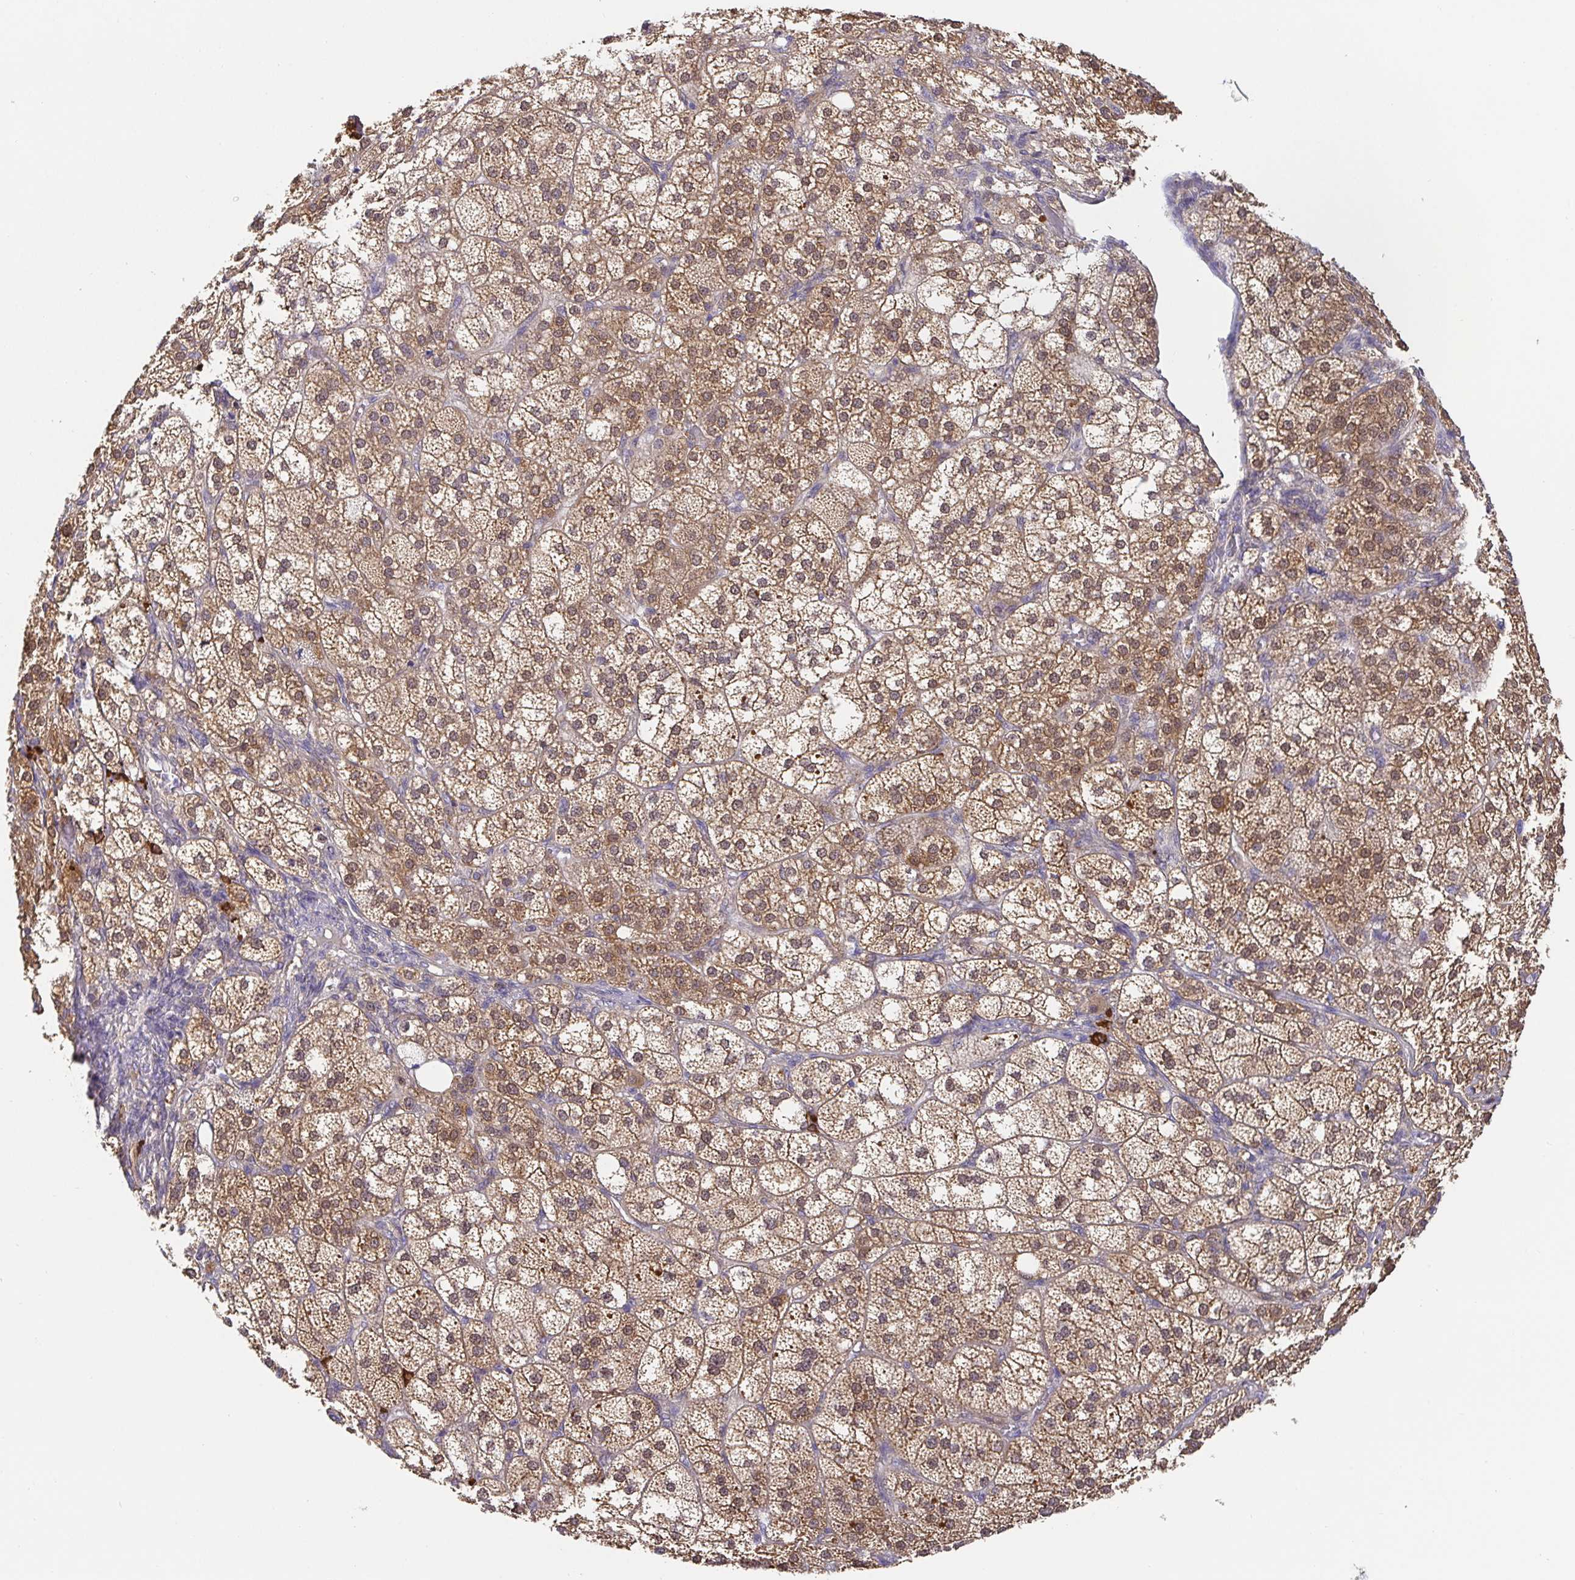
{"staining": {"intensity": "moderate", "quantity": ">75%", "location": "cytoplasmic/membranous,nuclear"}, "tissue": "adrenal gland", "cell_type": "Glandular cells", "image_type": "normal", "snomed": [{"axis": "morphology", "description": "Normal tissue, NOS"}, {"axis": "topography", "description": "Adrenal gland"}], "caption": "About >75% of glandular cells in normal adrenal gland demonstrate moderate cytoplasmic/membranous,nuclear protein staining as visualized by brown immunohistochemical staining.", "gene": "HAGH", "patient": {"sex": "female", "age": 60}}